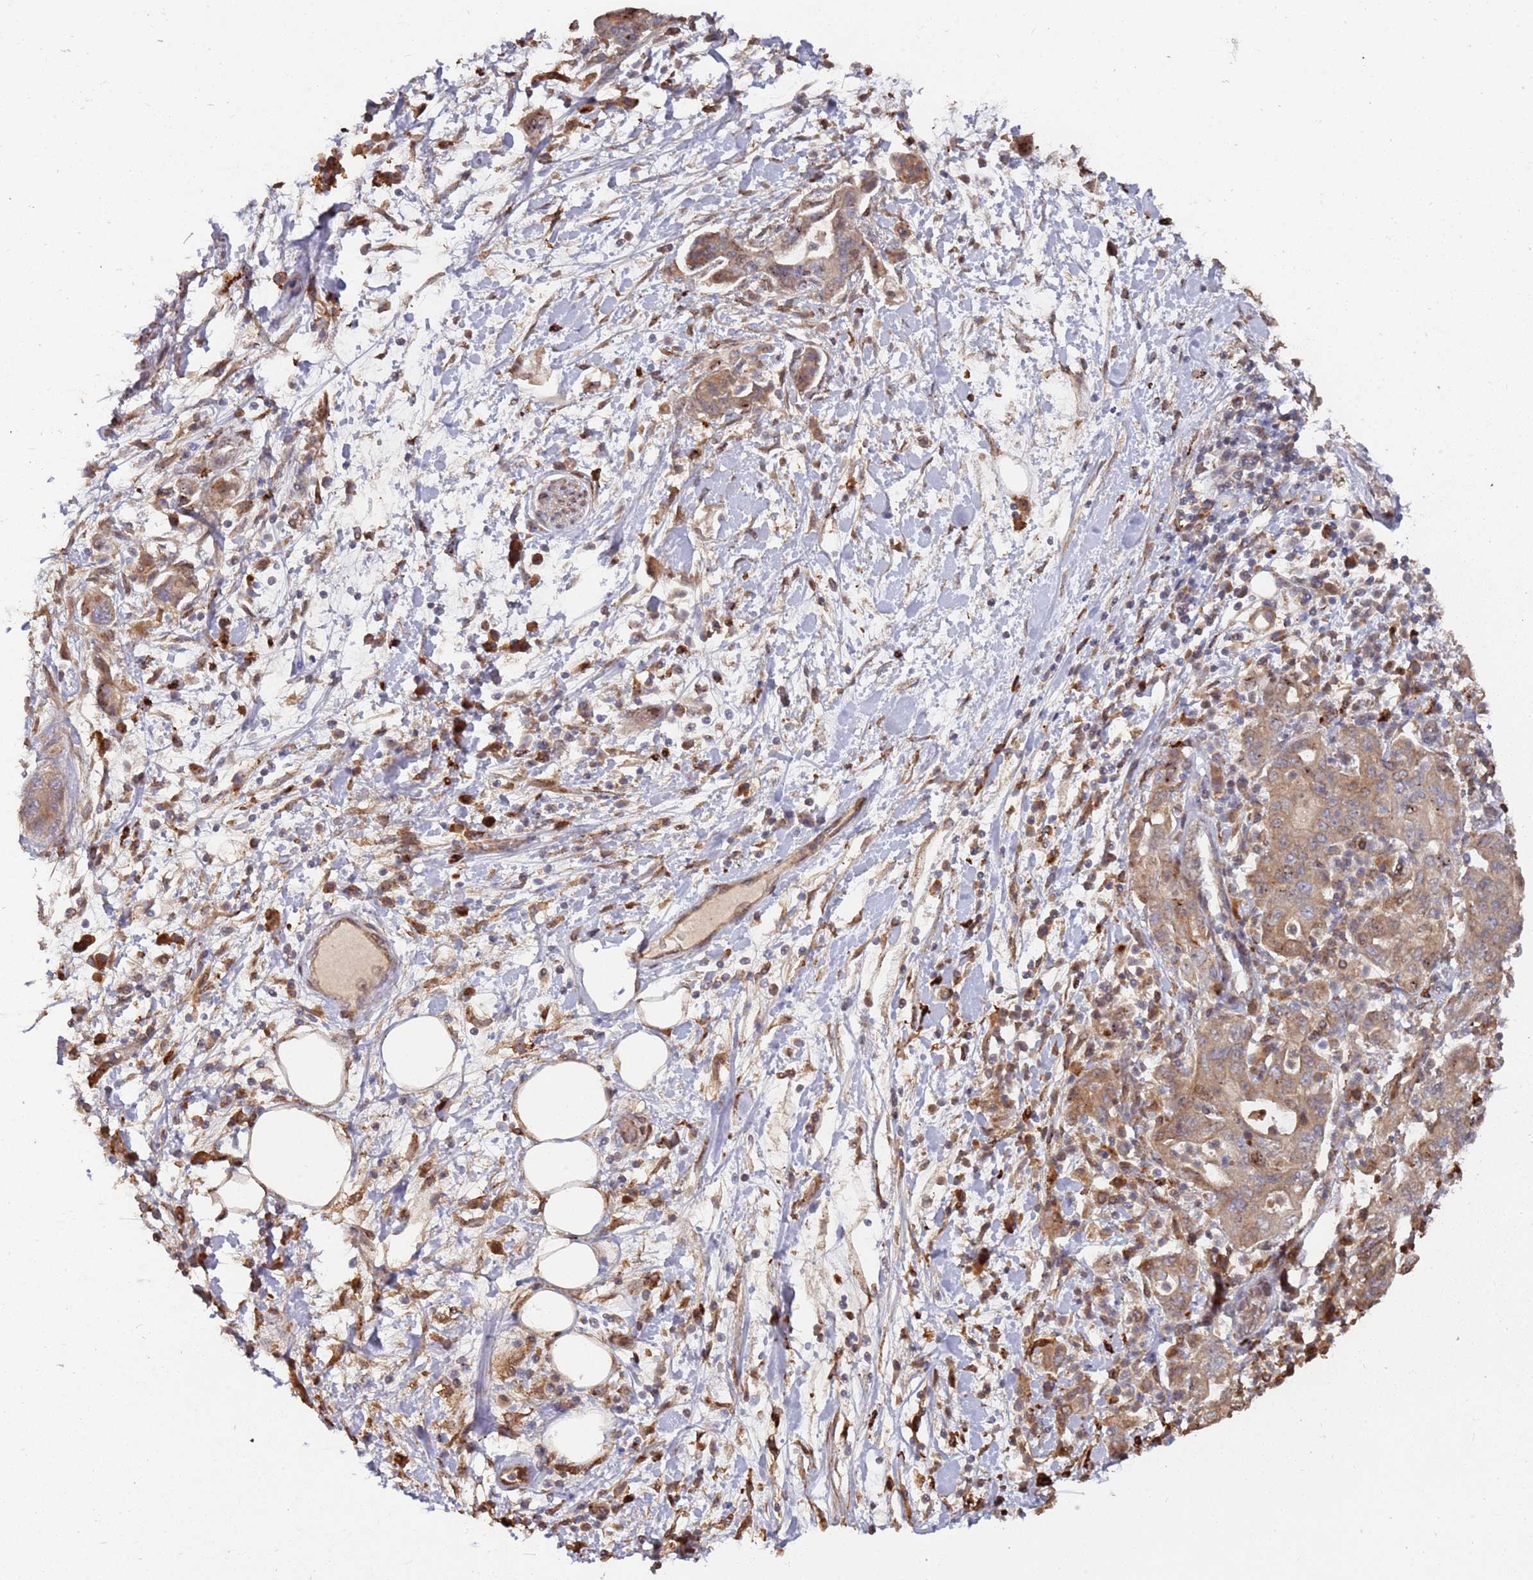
{"staining": {"intensity": "moderate", "quantity": ">75%", "location": "cytoplasmic/membranous"}, "tissue": "pancreatic cancer", "cell_type": "Tumor cells", "image_type": "cancer", "snomed": [{"axis": "morphology", "description": "Adenocarcinoma, NOS"}, {"axis": "topography", "description": "Pancreas"}], "caption": "The micrograph displays staining of adenocarcinoma (pancreatic), revealing moderate cytoplasmic/membranous protein expression (brown color) within tumor cells. (IHC, brightfield microscopy, high magnification).", "gene": "LACC1", "patient": {"sex": "female", "age": 73}}